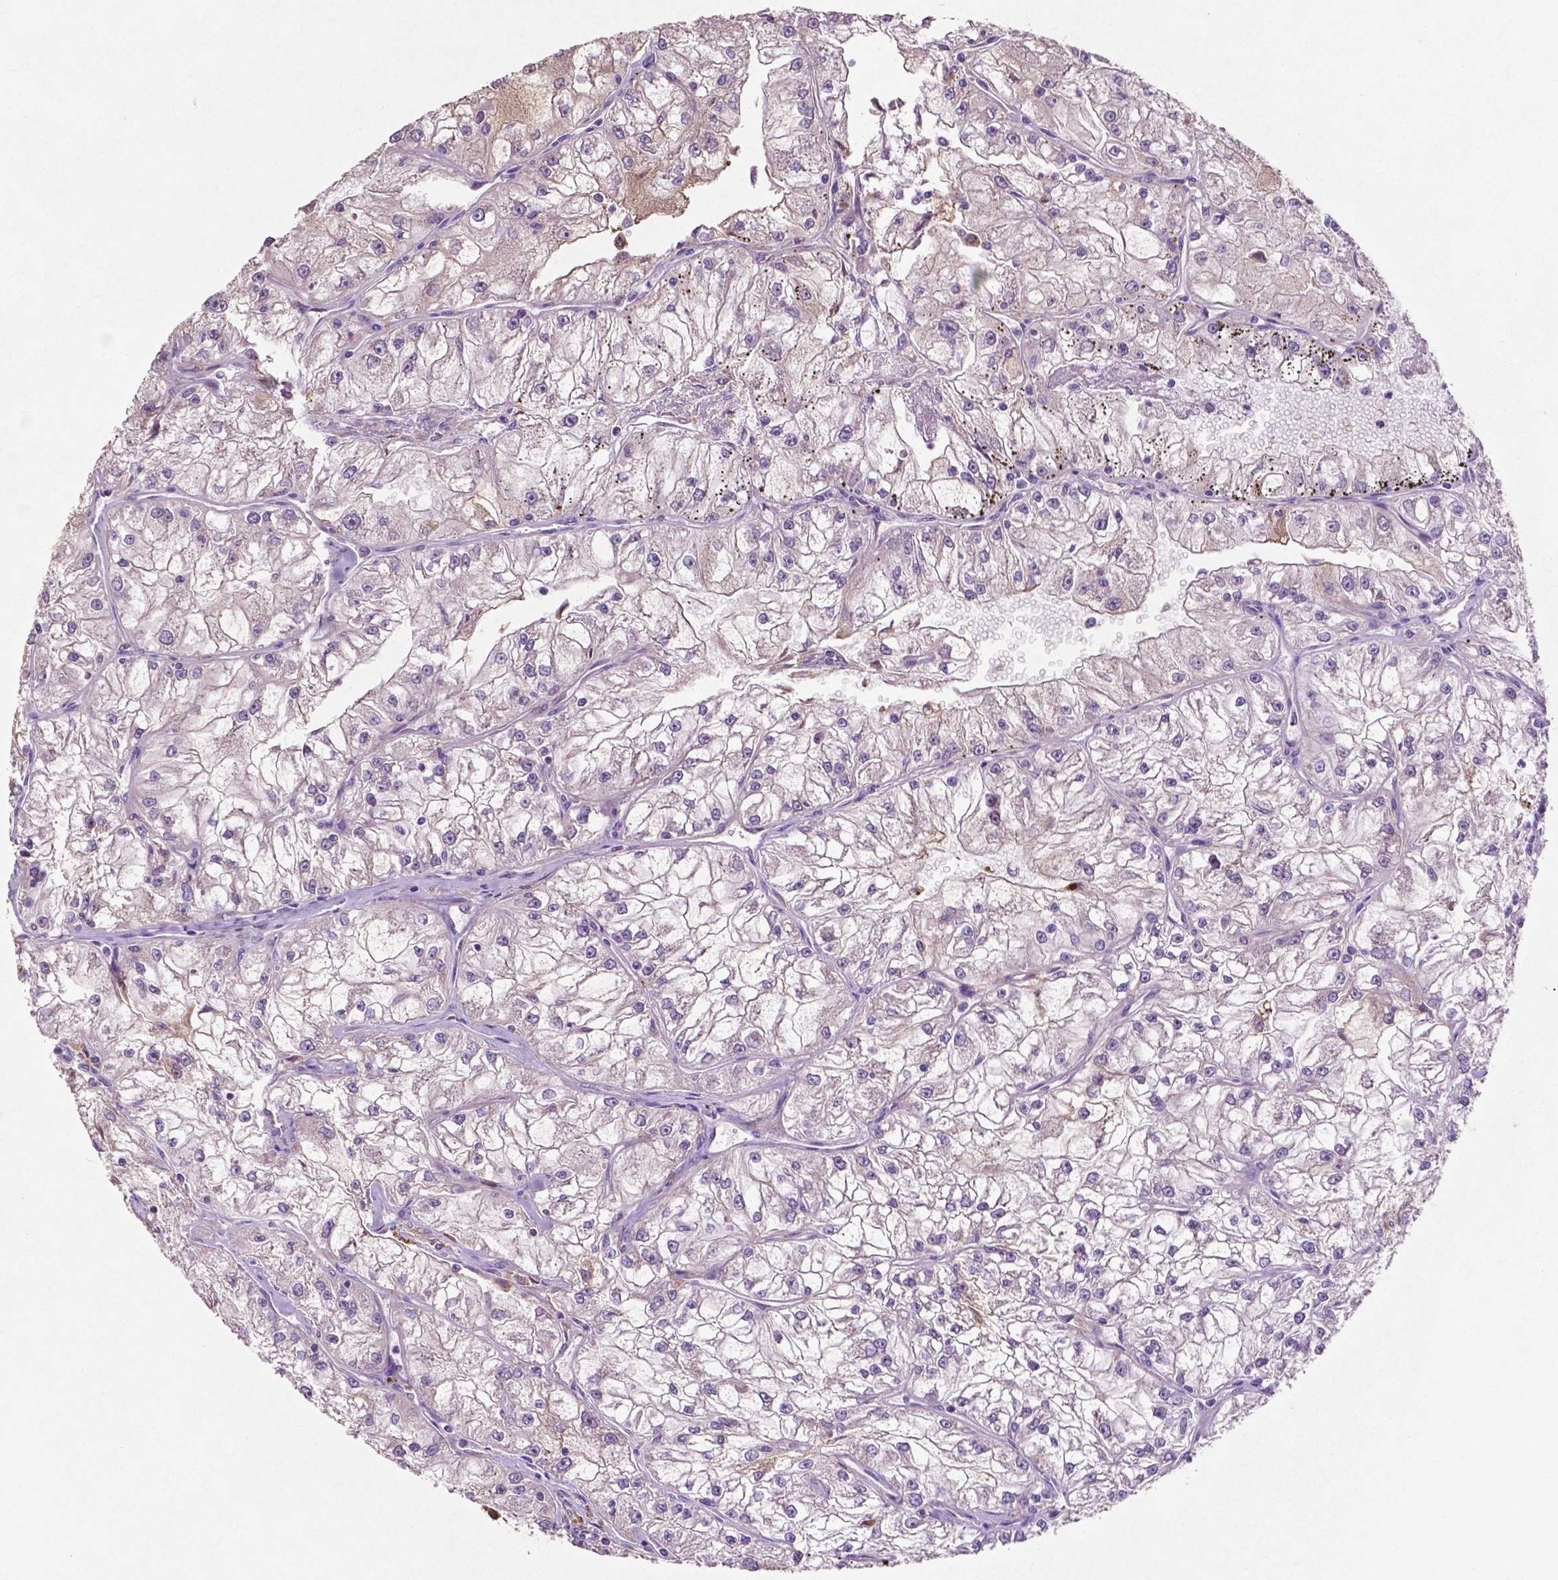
{"staining": {"intensity": "negative", "quantity": "none", "location": "none"}, "tissue": "renal cancer", "cell_type": "Tumor cells", "image_type": "cancer", "snomed": [{"axis": "morphology", "description": "Adenocarcinoma, NOS"}, {"axis": "topography", "description": "Kidney"}], "caption": "Immunohistochemical staining of human renal adenocarcinoma exhibits no significant expression in tumor cells.", "gene": "MBTPS1", "patient": {"sex": "female", "age": 72}}